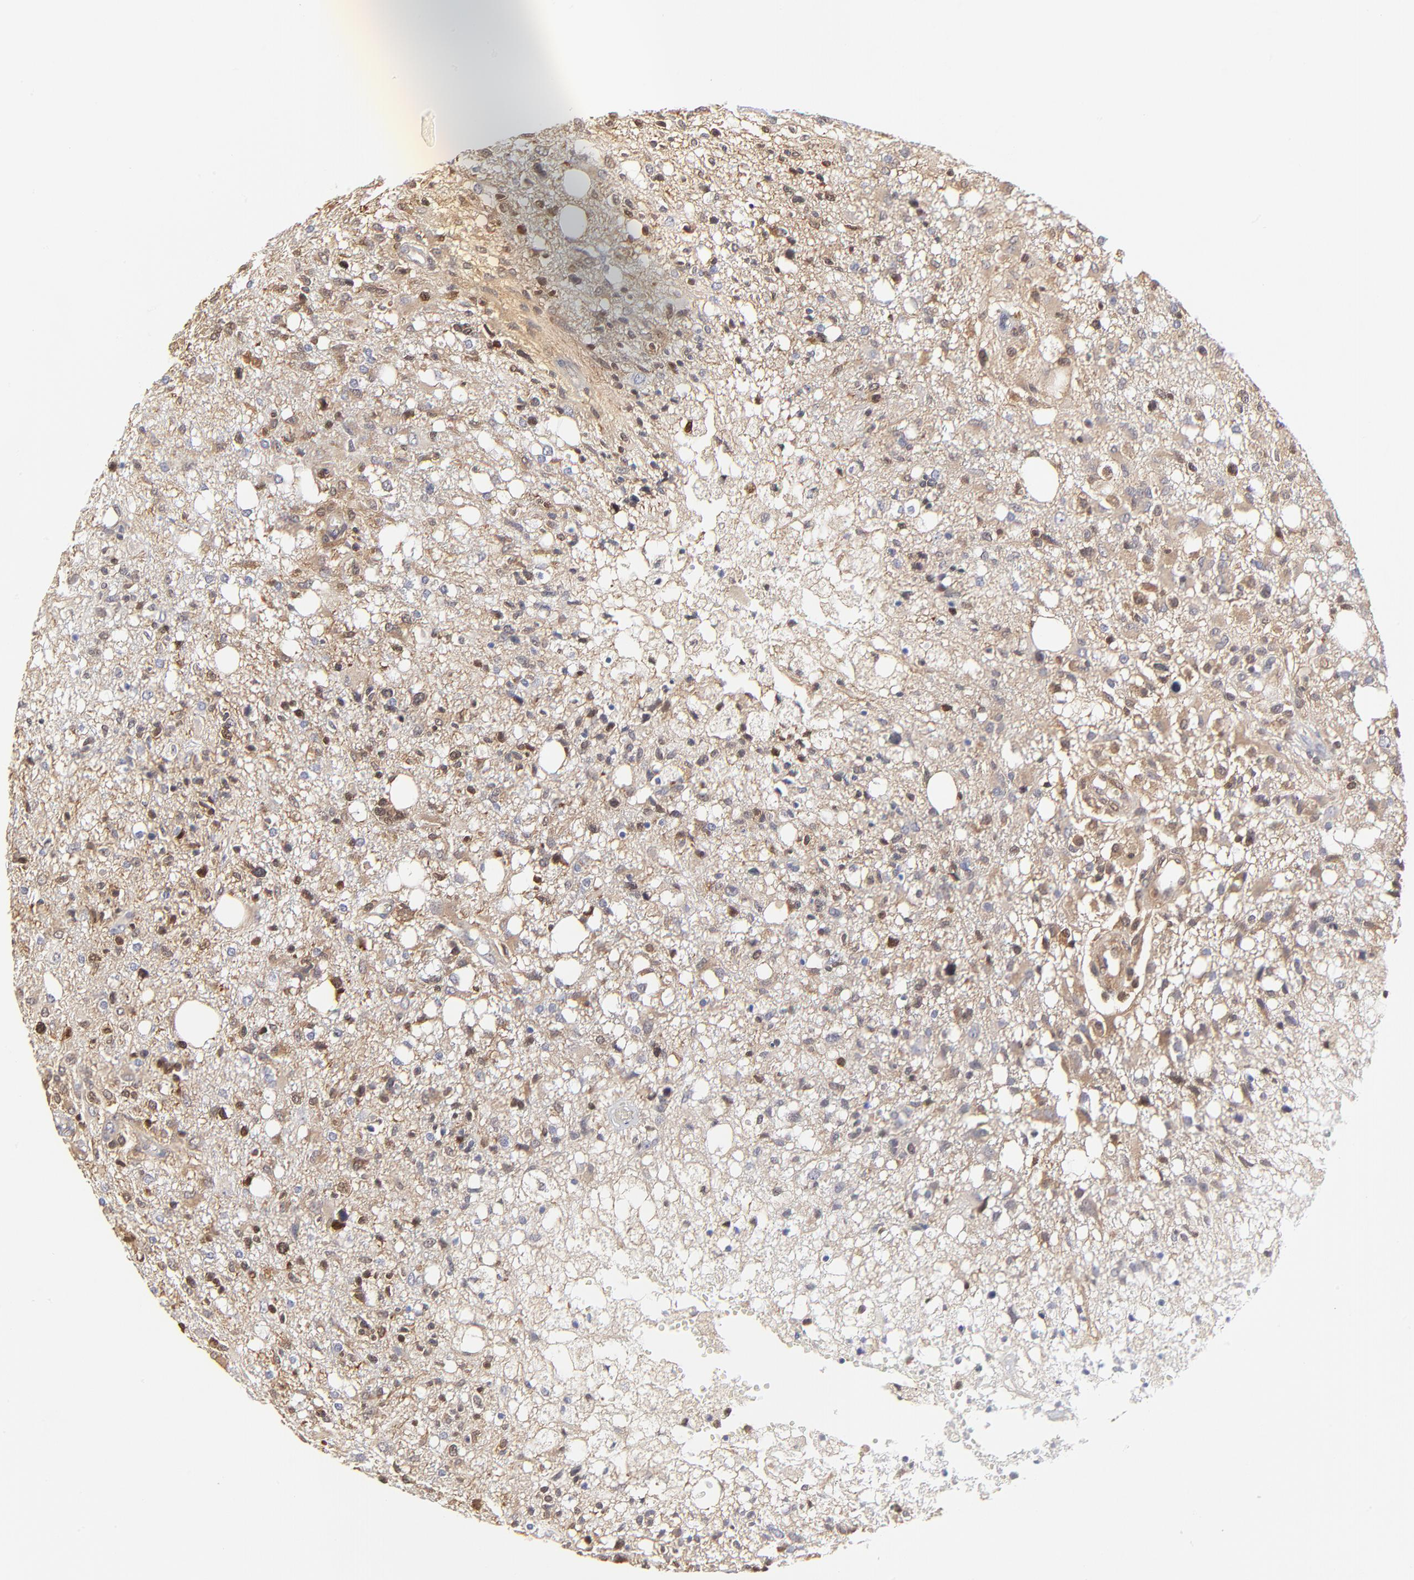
{"staining": {"intensity": "weak", "quantity": "<25%", "location": "cytoplasmic/membranous"}, "tissue": "glioma", "cell_type": "Tumor cells", "image_type": "cancer", "snomed": [{"axis": "morphology", "description": "Glioma, malignant, High grade"}, {"axis": "topography", "description": "Cerebral cortex"}], "caption": "High magnification brightfield microscopy of glioma stained with DAB (3,3'-diaminobenzidine) (brown) and counterstained with hematoxylin (blue): tumor cells show no significant expression.", "gene": "CASP3", "patient": {"sex": "male", "age": 76}}